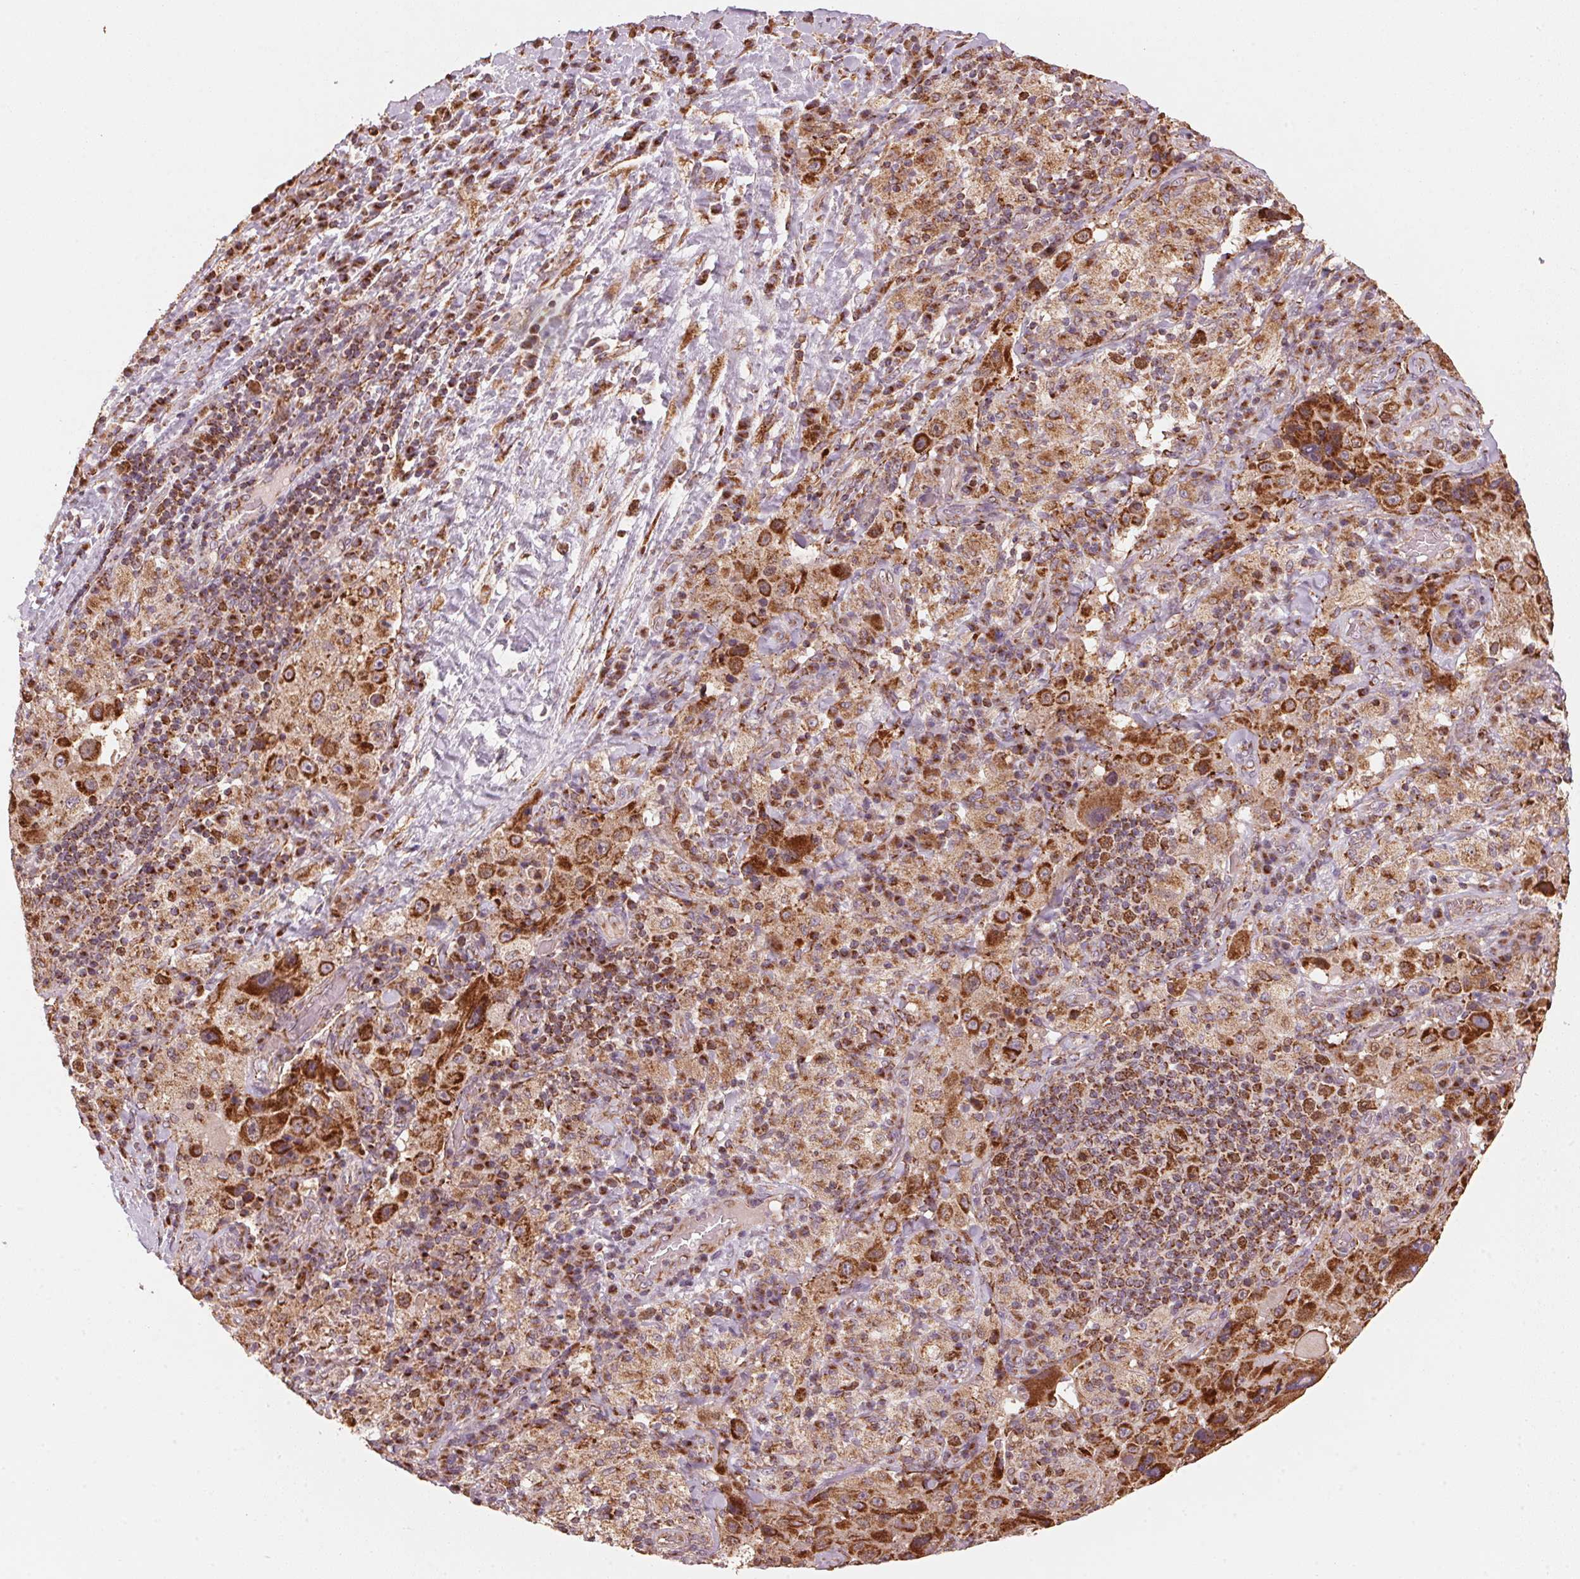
{"staining": {"intensity": "strong", "quantity": ">75%", "location": "cytoplasmic/membranous"}, "tissue": "melanoma", "cell_type": "Tumor cells", "image_type": "cancer", "snomed": [{"axis": "morphology", "description": "Malignant melanoma, Metastatic site"}, {"axis": "topography", "description": "Lymph node"}], "caption": "Brown immunohistochemical staining in melanoma shows strong cytoplasmic/membranous staining in approximately >75% of tumor cells.", "gene": "TOMM70", "patient": {"sex": "male", "age": 62}}